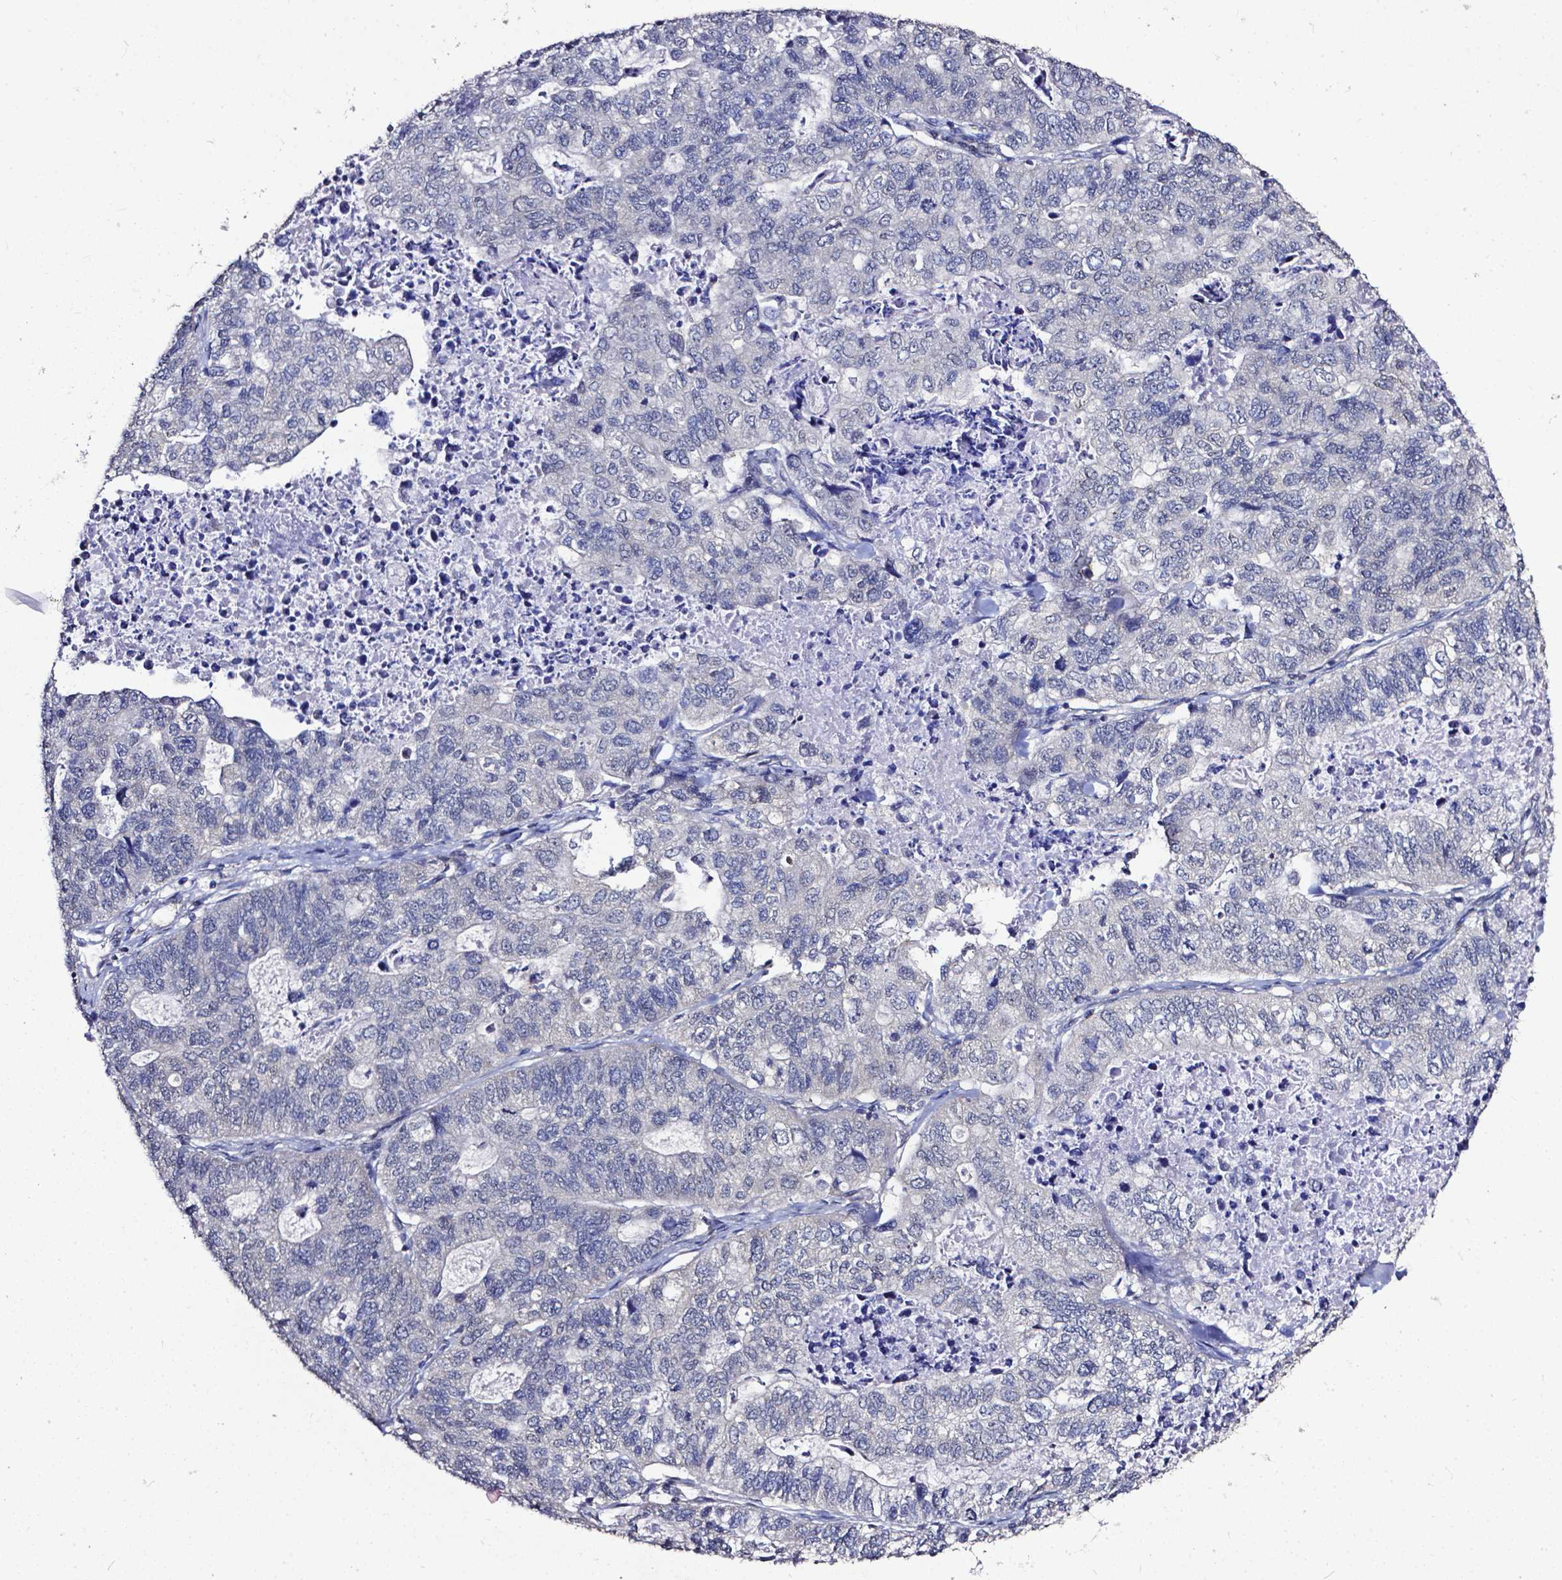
{"staining": {"intensity": "weak", "quantity": "<25%", "location": "cytoplasmic/membranous"}, "tissue": "stomach cancer", "cell_type": "Tumor cells", "image_type": "cancer", "snomed": [{"axis": "morphology", "description": "Adenocarcinoma, NOS"}, {"axis": "topography", "description": "Stomach, upper"}], "caption": "Tumor cells show no significant positivity in stomach cancer.", "gene": "OTUB1", "patient": {"sex": "female", "age": 67}}